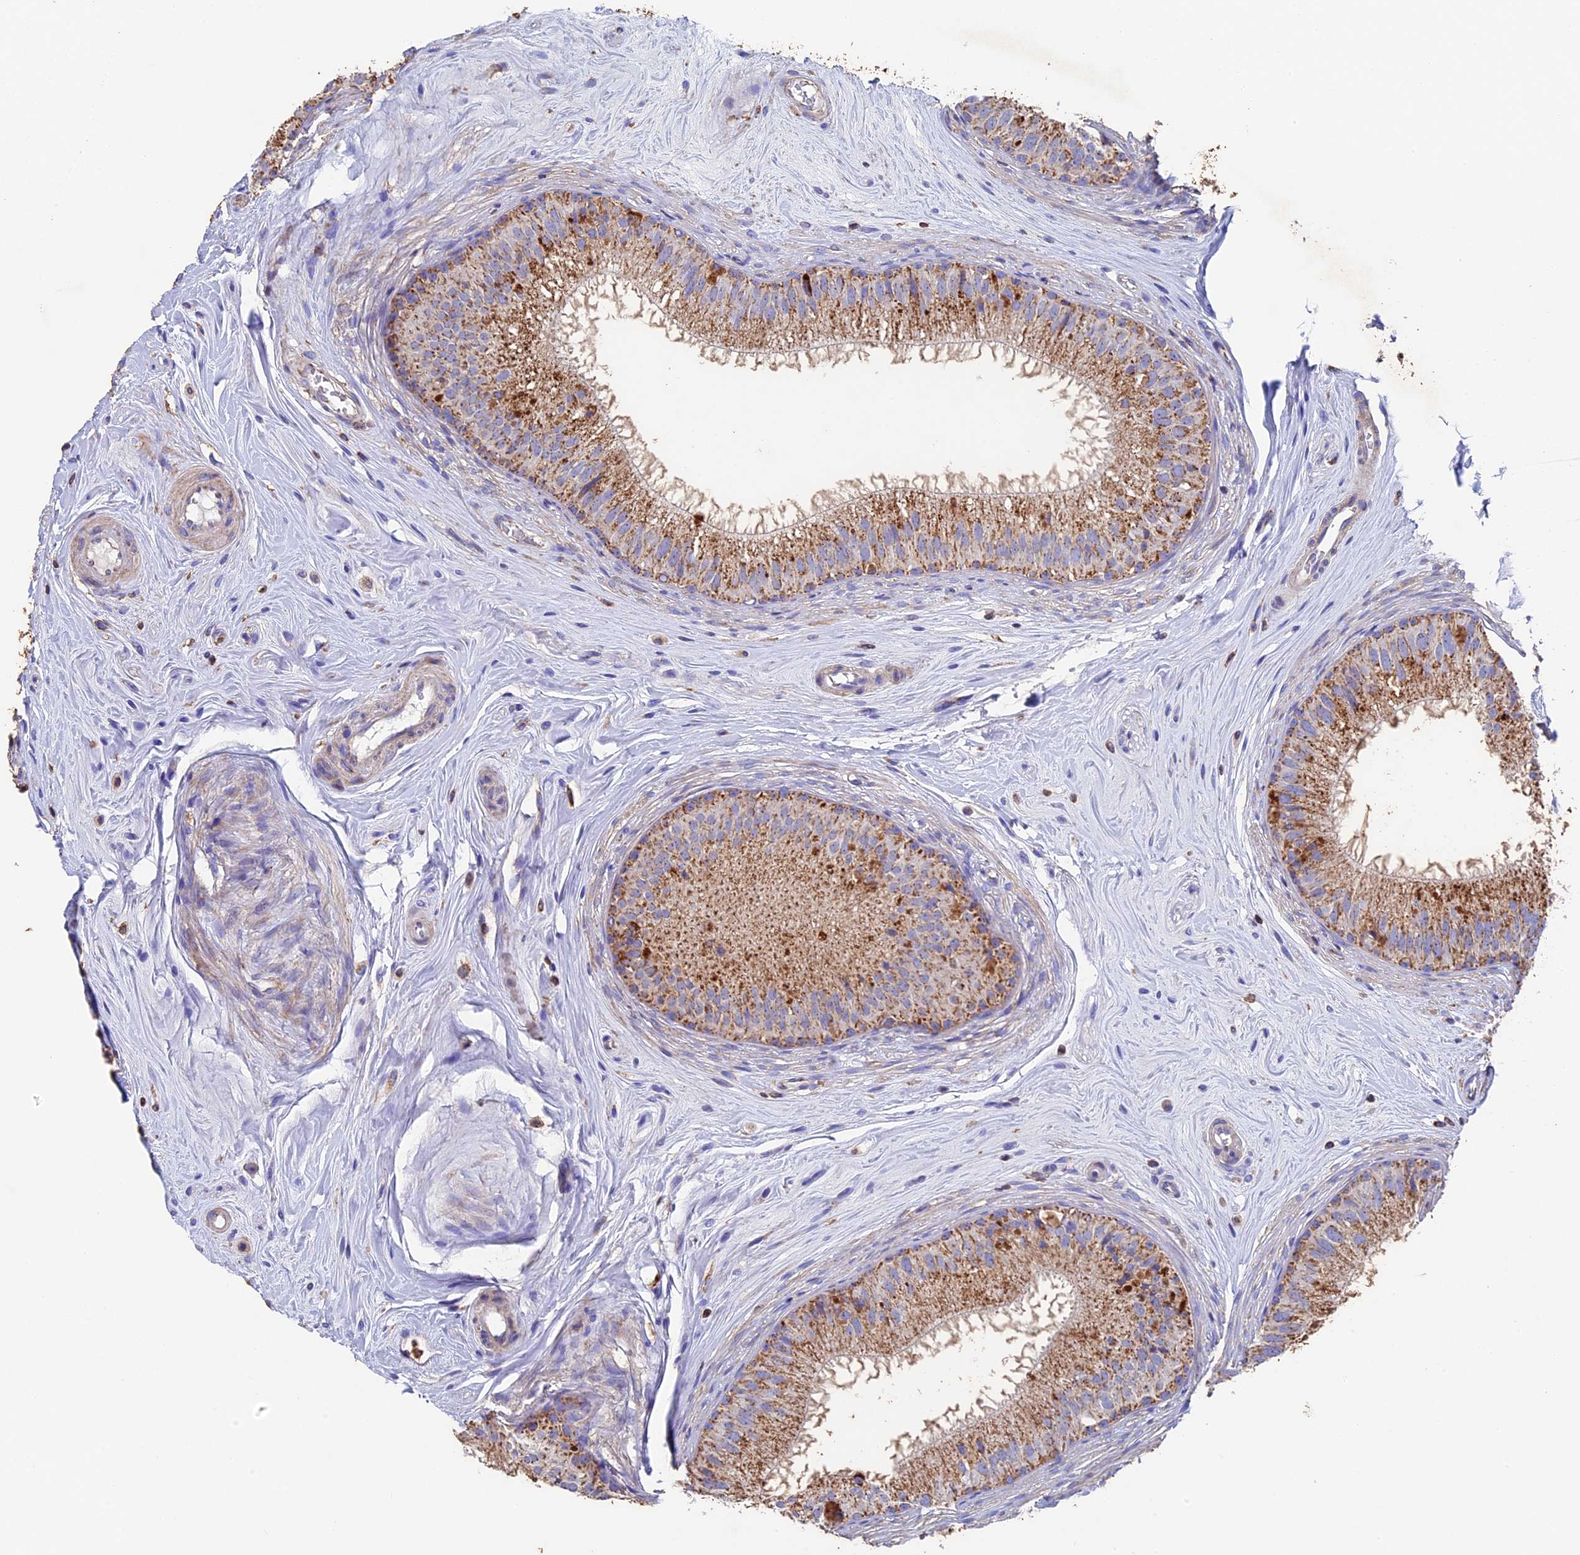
{"staining": {"intensity": "moderate", "quantity": ">75%", "location": "cytoplasmic/membranous"}, "tissue": "epididymis", "cell_type": "Glandular cells", "image_type": "normal", "snomed": [{"axis": "morphology", "description": "Normal tissue, NOS"}, {"axis": "topography", "description": "Epididymis"}], "caption": "Immunohistochemical staining of normal human epididymis shows >75% levels of moderate cytoplasmic/membranous protein positivity in about >75% of glandular cells. (DAB (3,3'-diaminobenzidine) IHC, brown staining for protein, blue staining for nuclei).", "gene": "ADAT1", "patient": {"sex": "male", "age": 33}}